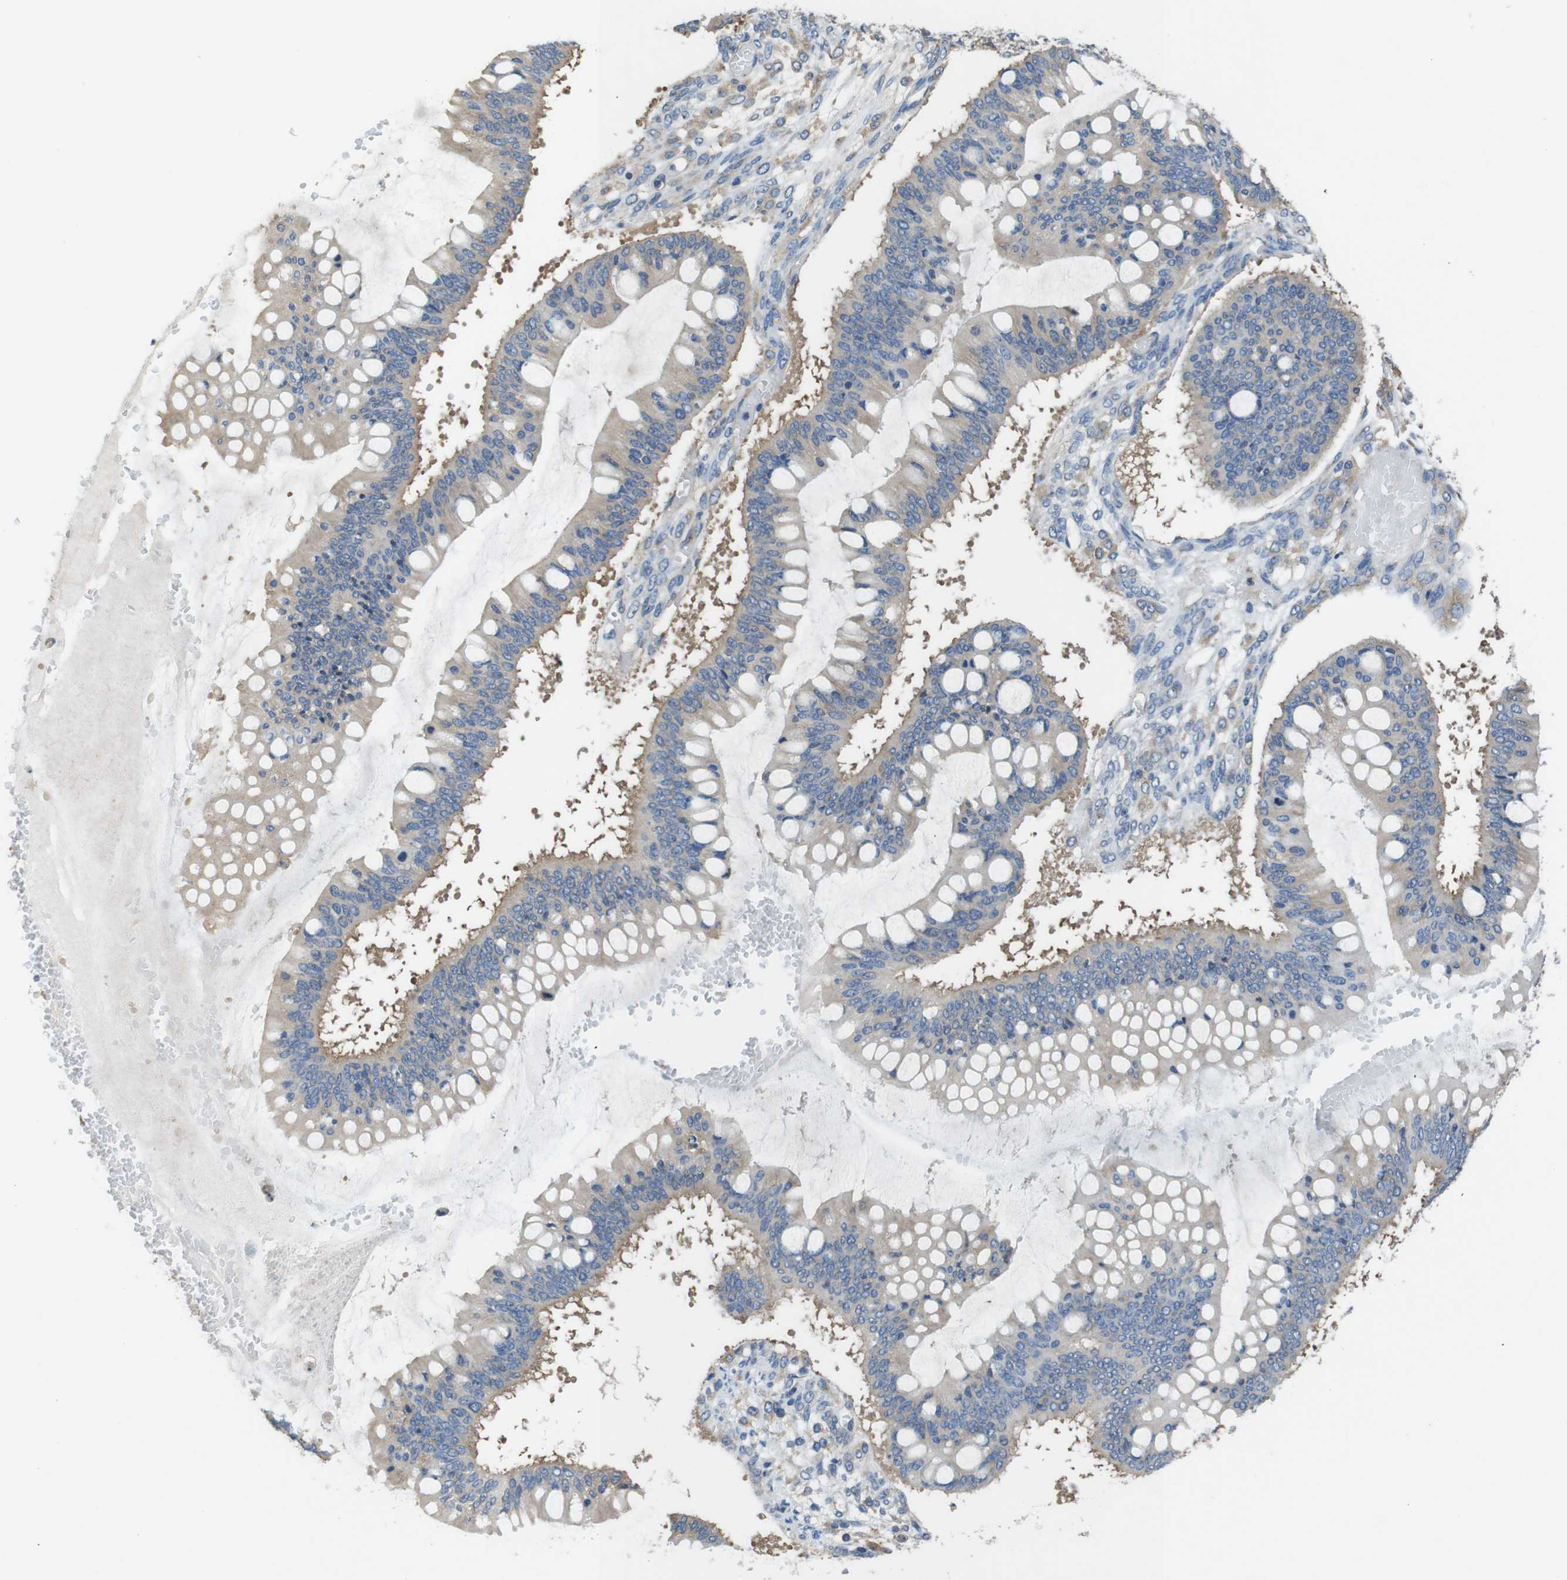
{"staining": {"intensity": "weak", "quantity": "25%-75%", "location": "cytoplasmic/membranous"}, "tissue": "ovarian cancer", "cell_type": "Tumor cells", "image_type": "cancer", "snomed": [{"axis": "morphology", "description": "Cystadenocarcinoma, mucinous, NOS"}, {"axis": "topography", "description": "Ovary"}], "caption": "IHC micrograph of human ovarian cancer (mucinous cystadenocarcinoma) stained for a protein (brown), which demonstrates low levels of weak cytoplasmic/membranous expression in about 25%-75% of tumor cells.", "gene": "DCTN1", "patient": {"sex": "female", "age": 73}}